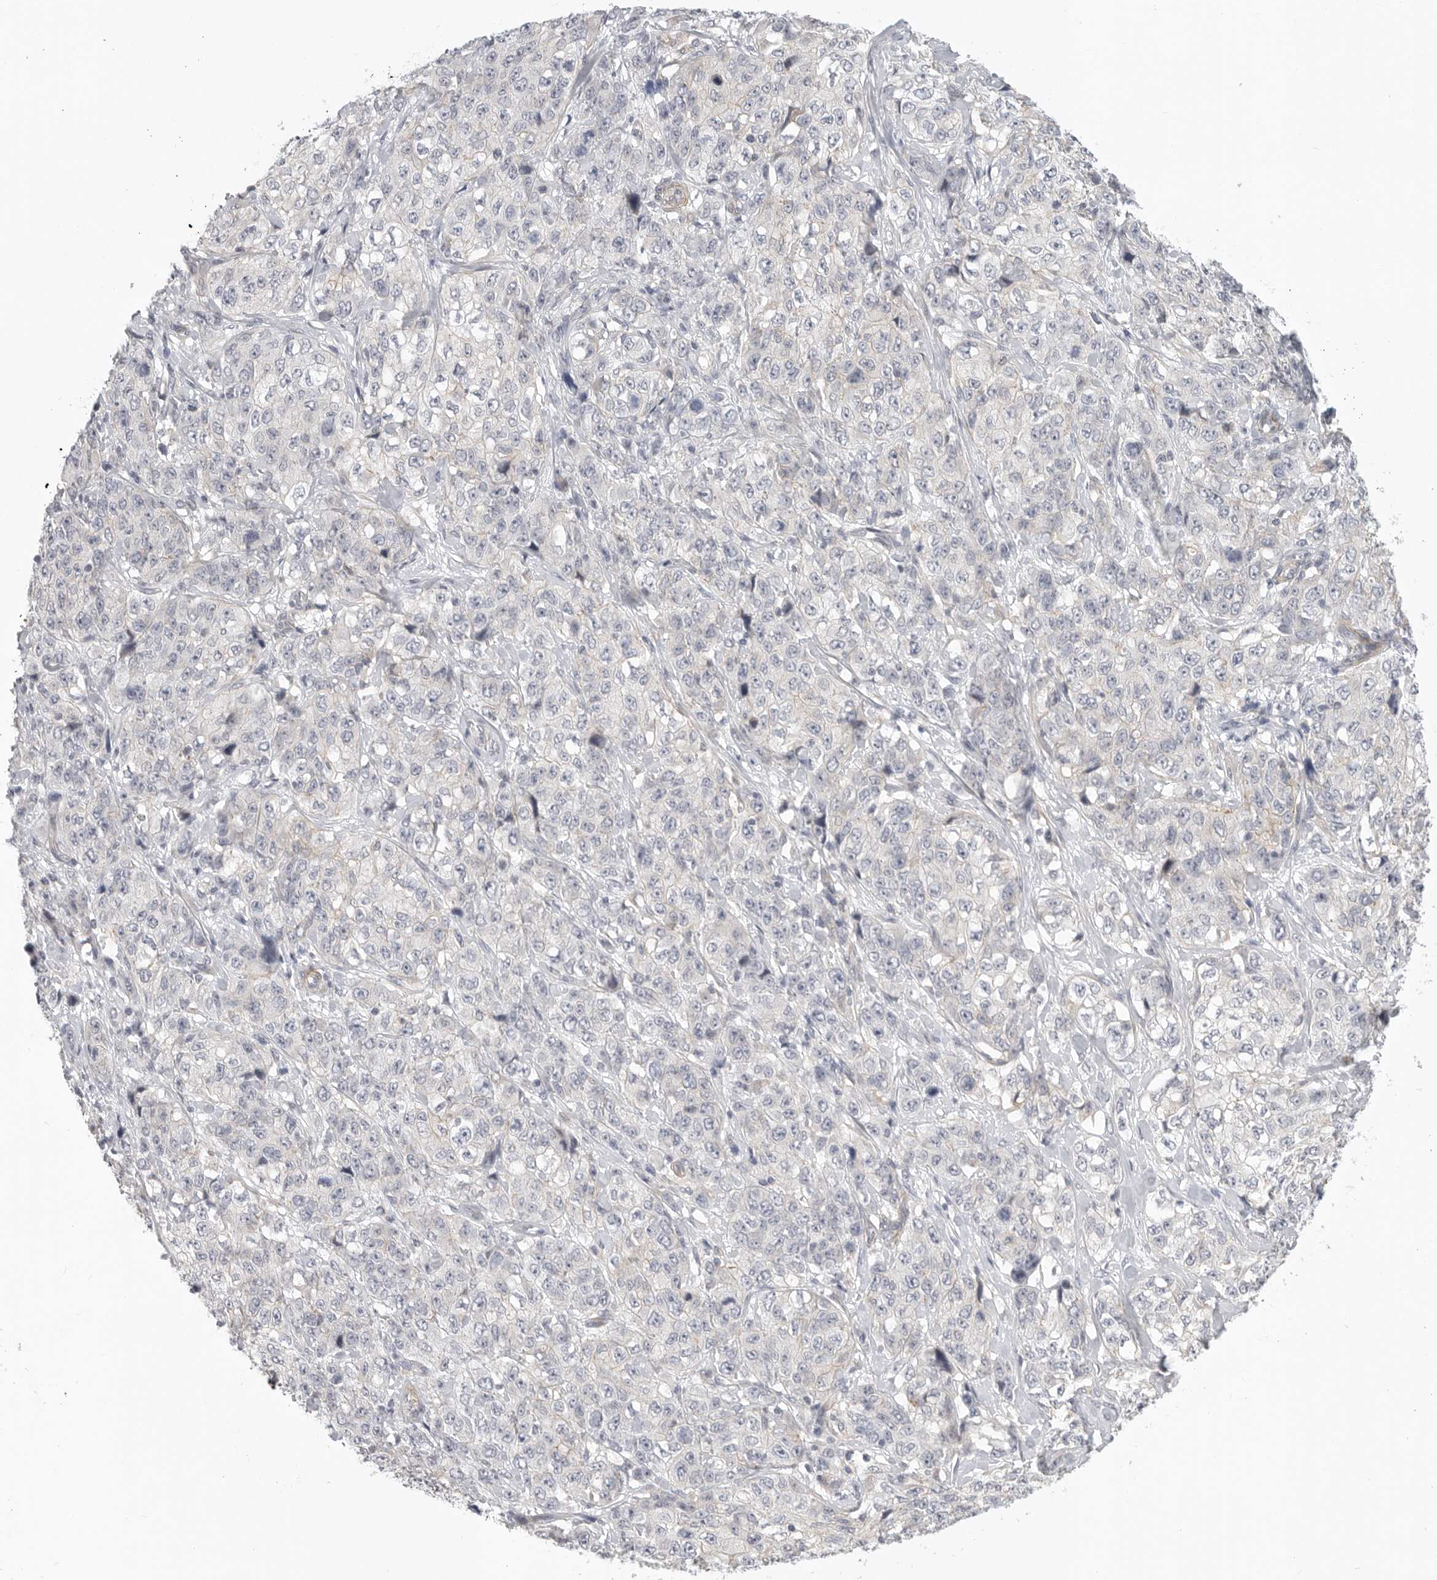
{"staining": {"intensity": "negative", "quantity": "none", "location": "none"}, "tissue": "stomach cancer", "cell_type": "Tumor cells", "image_type": "cancer", "snomed": [{"axis": "morphology", "description": "Adenocarcinoma, NOS"}, {"axis": "topography", "description": "Stomach"}], "caption": "This is an IHC histopathology image of stomach cancer (adenocarcinoma). There is no staining in tumor cells.", "gene": "STAB2", "patient": {"sex": "male", "age": 48}}